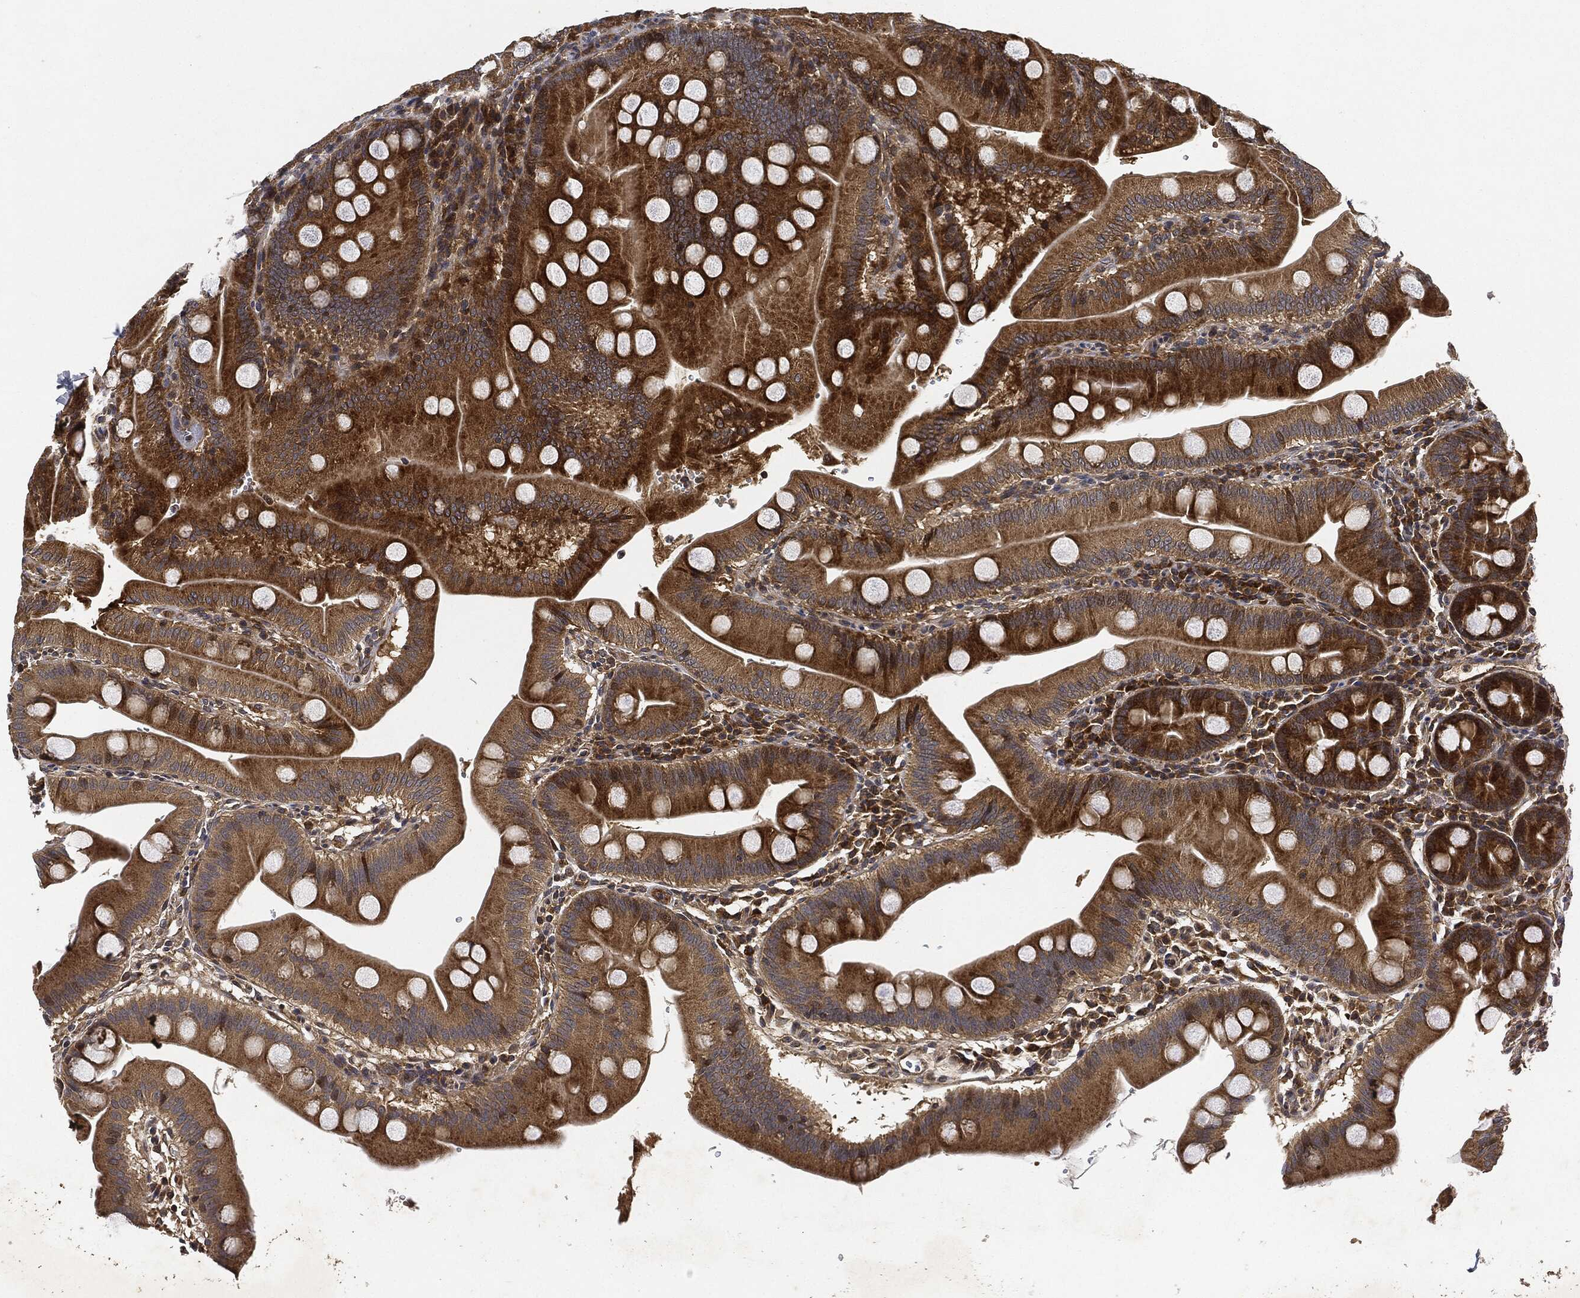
{"staining": {"intensity": "strong", "quantity": "25%-75%", "location": "cytoplasmic/membranous"}, "tissue": "duodenum", "cell_type": "Glandular cells", "image_type": "normal", "snomed": [{"axis": "morphology", "description": "Normal tissue, NOS"}, {"axis": "topography", "description": "Duodenum"}], "caption": "A photomicrograph showing strong cytoplasmic/membranous staining in approximately 25%-75% of glandular cells in normal duodenum, as visualized by brown immunohistochemical staining.", "gene": "MLST8", "patient": {"sex": "male", "age": 59}}